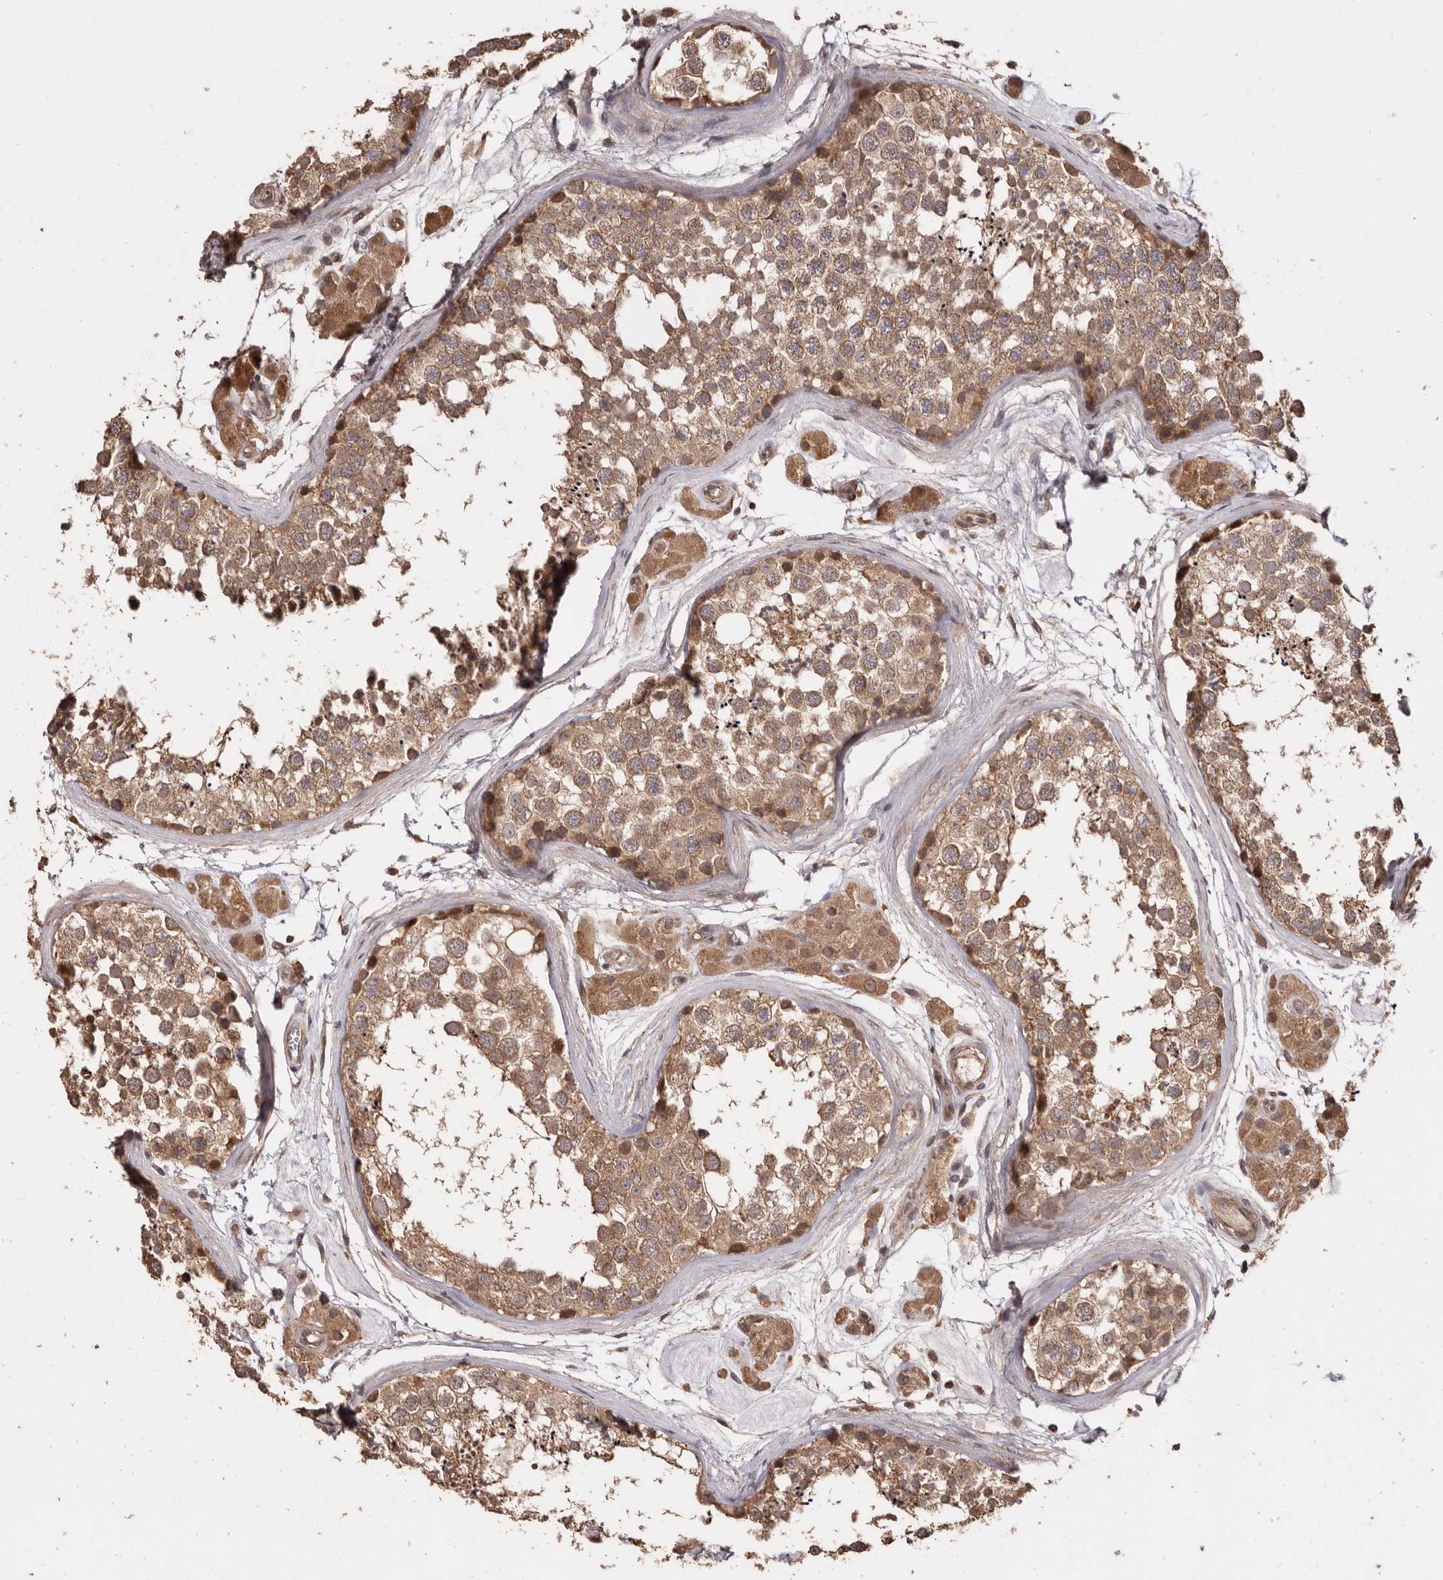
{"staining": {"intensity": "moderate", "quantity": ">75%", "location": "cytoplasmic/membranous"}, "tissue": "testis", "cell_type": "Cells in seminiferous ducts", "image_type": "normal", "snomed": [{"axis": "morphology", "description": "Normal tissue, NOS"}, {"axis": "topography", "description": "Testis"}], "caption": "A photomicrograph of testis stained for a protein demonstrates moderate cytoplasmic/membranous brown staining in cells in seminiferous ducts. The protein is stained brown, and the nuclei are stained in blue (DAB (3,3'-diaminobenzidine) IHC with brightfield microscopy, high magnification).", "gene": "COQ8B", "patient": {"sex": "male", "age": 56}}